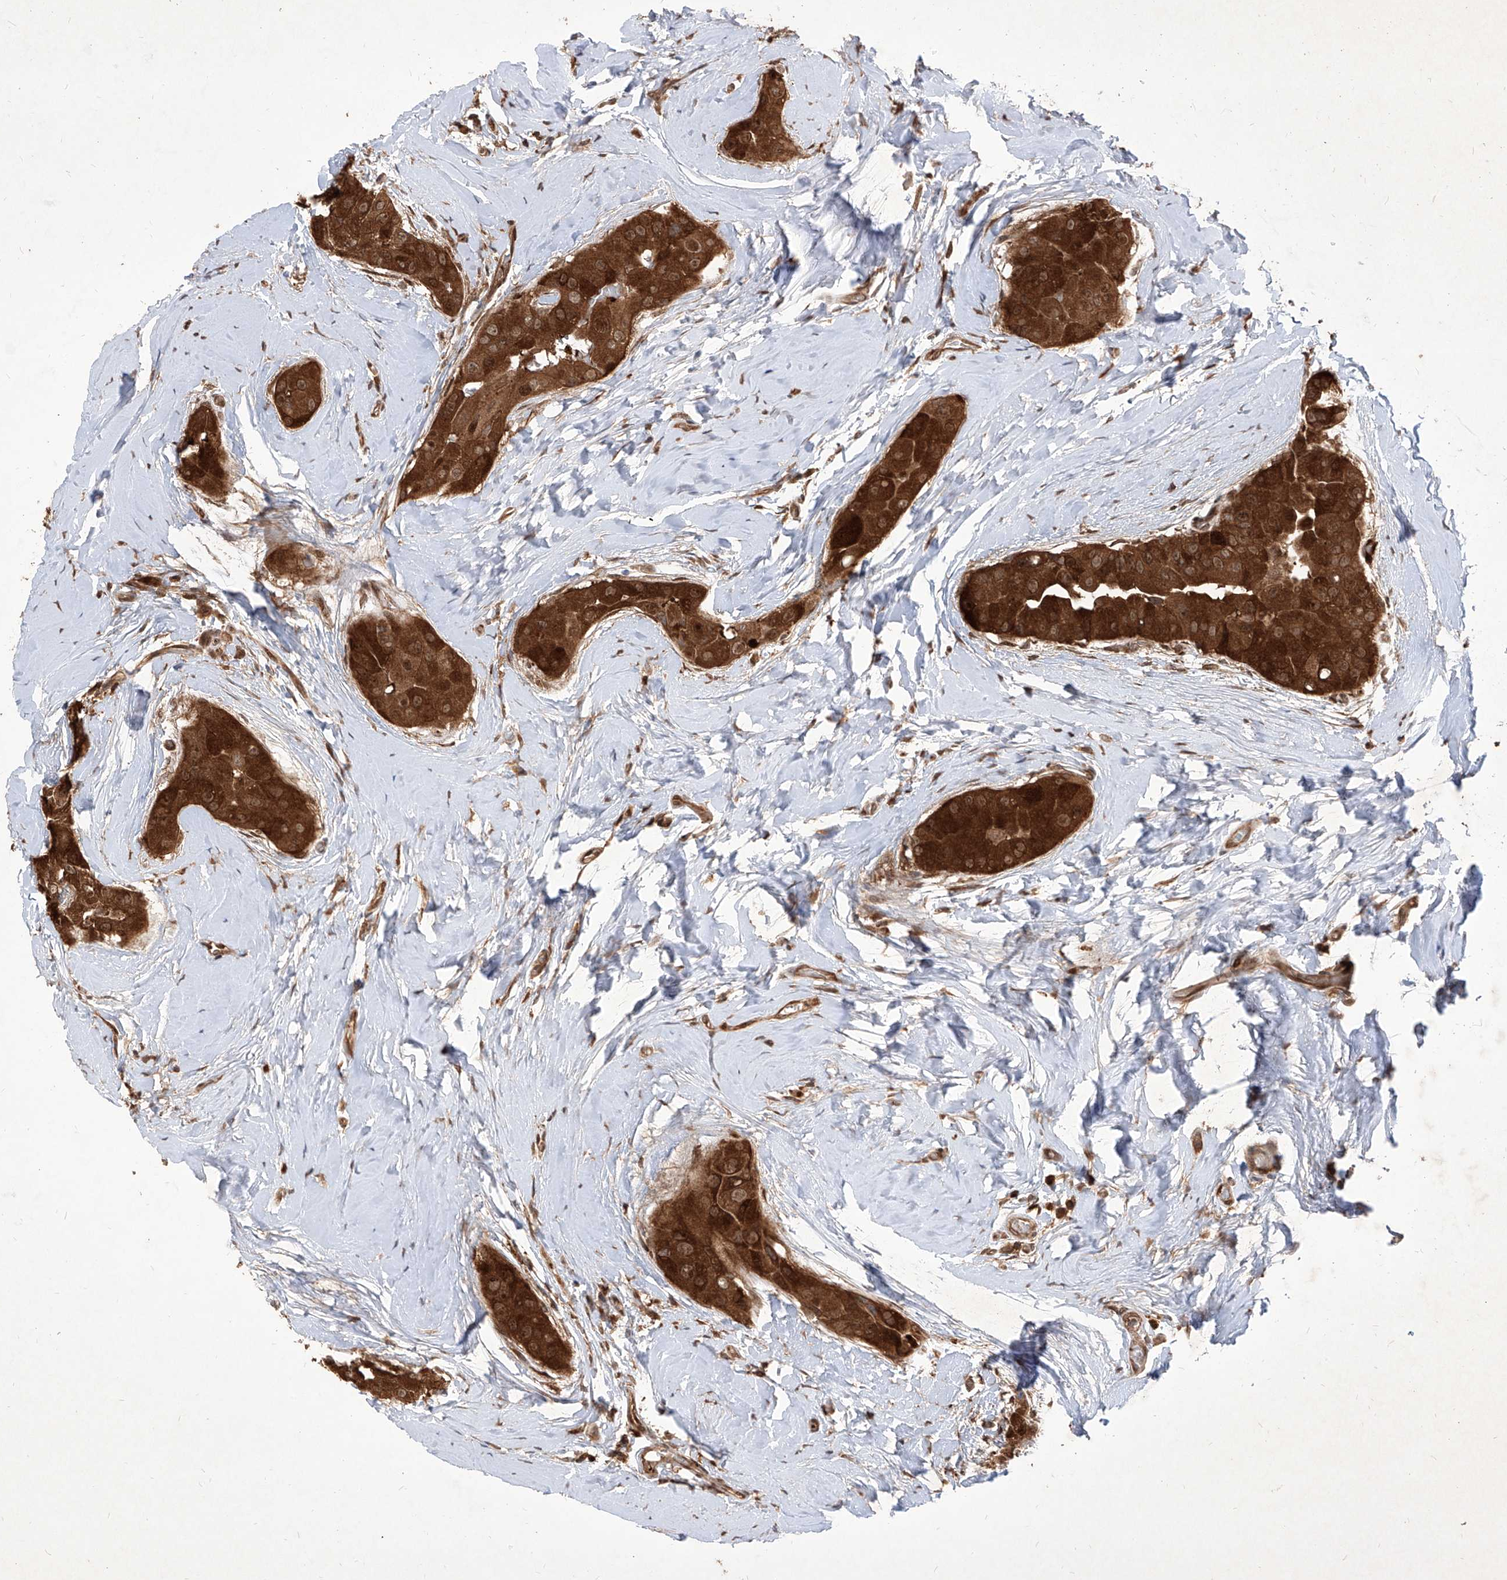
{"staining": {"intensity": "strong", "quantity": ">75%", "location": "cytoplasmic/membranous,nuclear"}, "tissue": "thyroid cancer", "cell_type": "Tumor cells", "image_type": "cancer", "snomed": [{"axis": "morphology", "description": "Papillary adenocarcinoma, NOS"}, {"axis": "topography", "description": "Thyroid gland"}], "caption": "A high-resolution micrograph shows immunohistochemistry (IHC) staining of thyroid cancer, which exhibits strong cytoplasmic/membranous and nuclear expression in approximately >75% of tumor cells.", "gene": "MAGED2", "patient": {"sex": "male", "age": 33}}